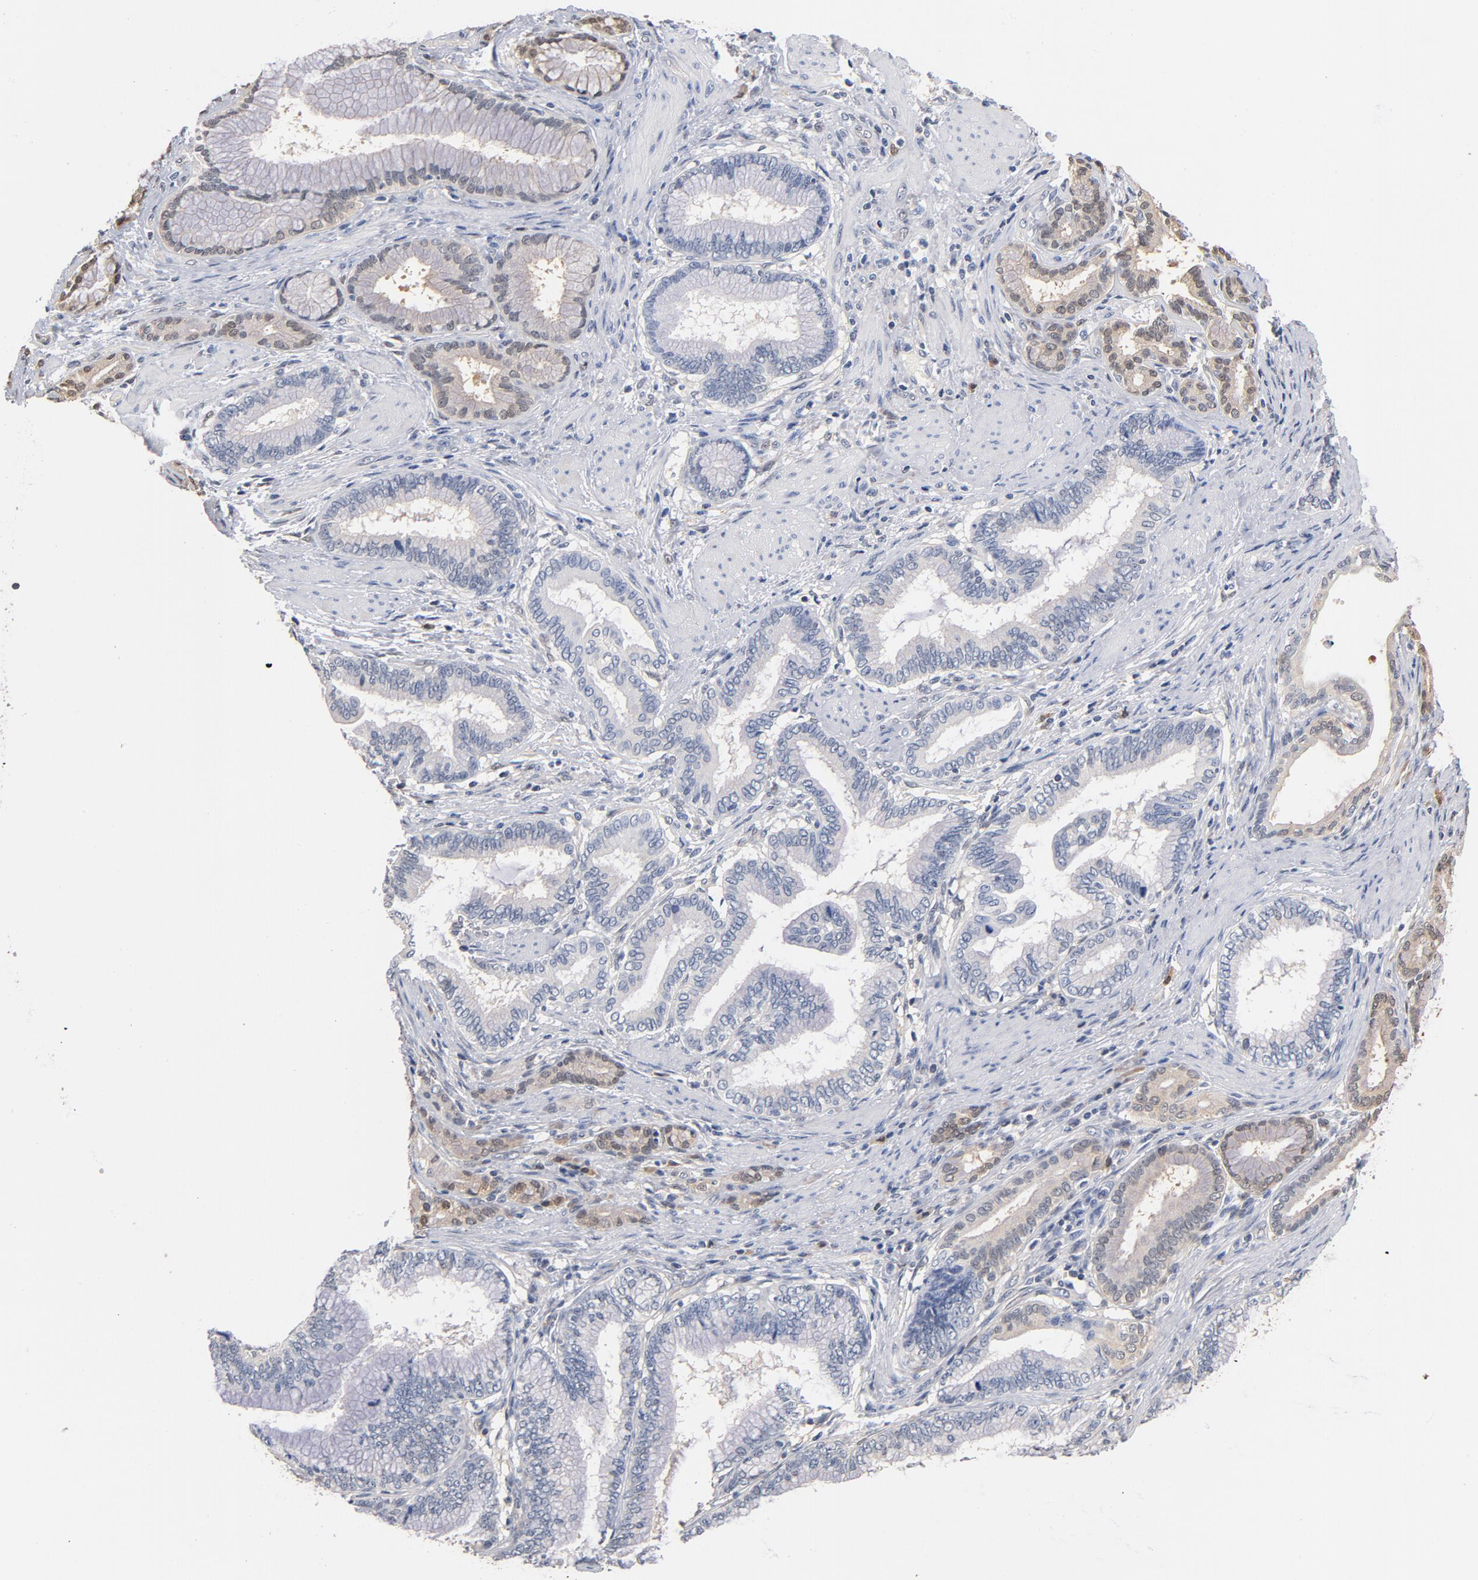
{"staining": {"intensity": "weak", "quantity": "<25%", "location": "cytoplasmic/membranous"}, "tissue": "pancreatic cancer", "cell_type": "Tumor cells", "image_type": "cancer", "snomed": [{"axis": "morphology", "description": "Adenocarcinoma, NOS"}, {"axis": "topography", "description": "Pancreas"}], "caption": "This is an IHC photomicrograph of pancreatic adenocarcinoma. There is no positivity in tumor cells.", "gene": "MIF", "patient": {"sex": "female", "age": 64}}